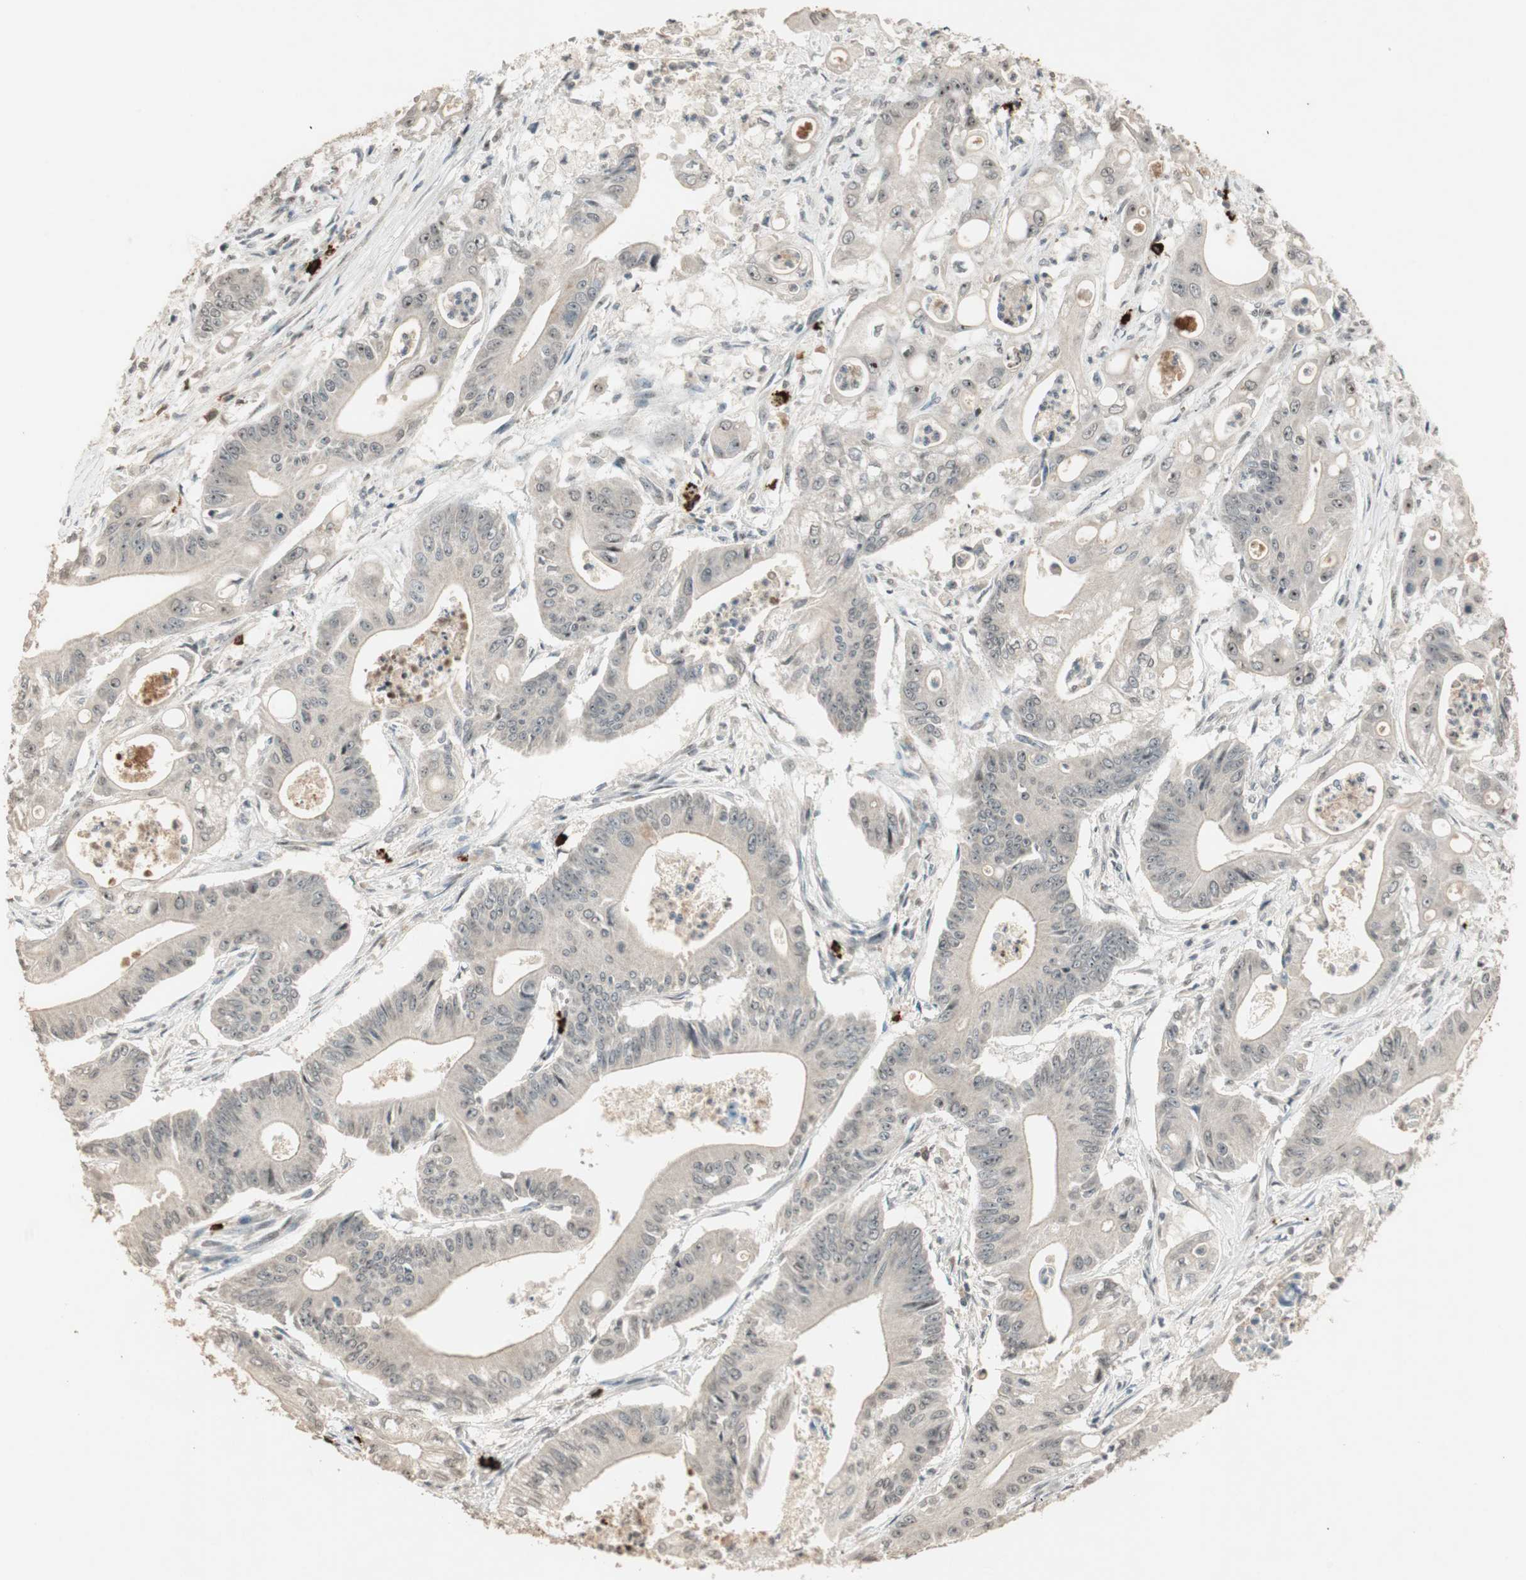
{"staining": {"intensity": "weak", "quantity": "<25%", "location": "nuclear"}, "tissue": "pancreatic cancer", "cell_type": "Tumor cells", "image_type": "cancer", "snomed": [{"axis": "morphology", "description": "Normal tissue, NOS"}, {"axis": "topography", "description": "Lymph node"}], "caption": "IHC of pancreatic cancer displays no positivity in tumor cells.", "gene": "ETV4", "patient": {"sex": "male", "age": 62}}